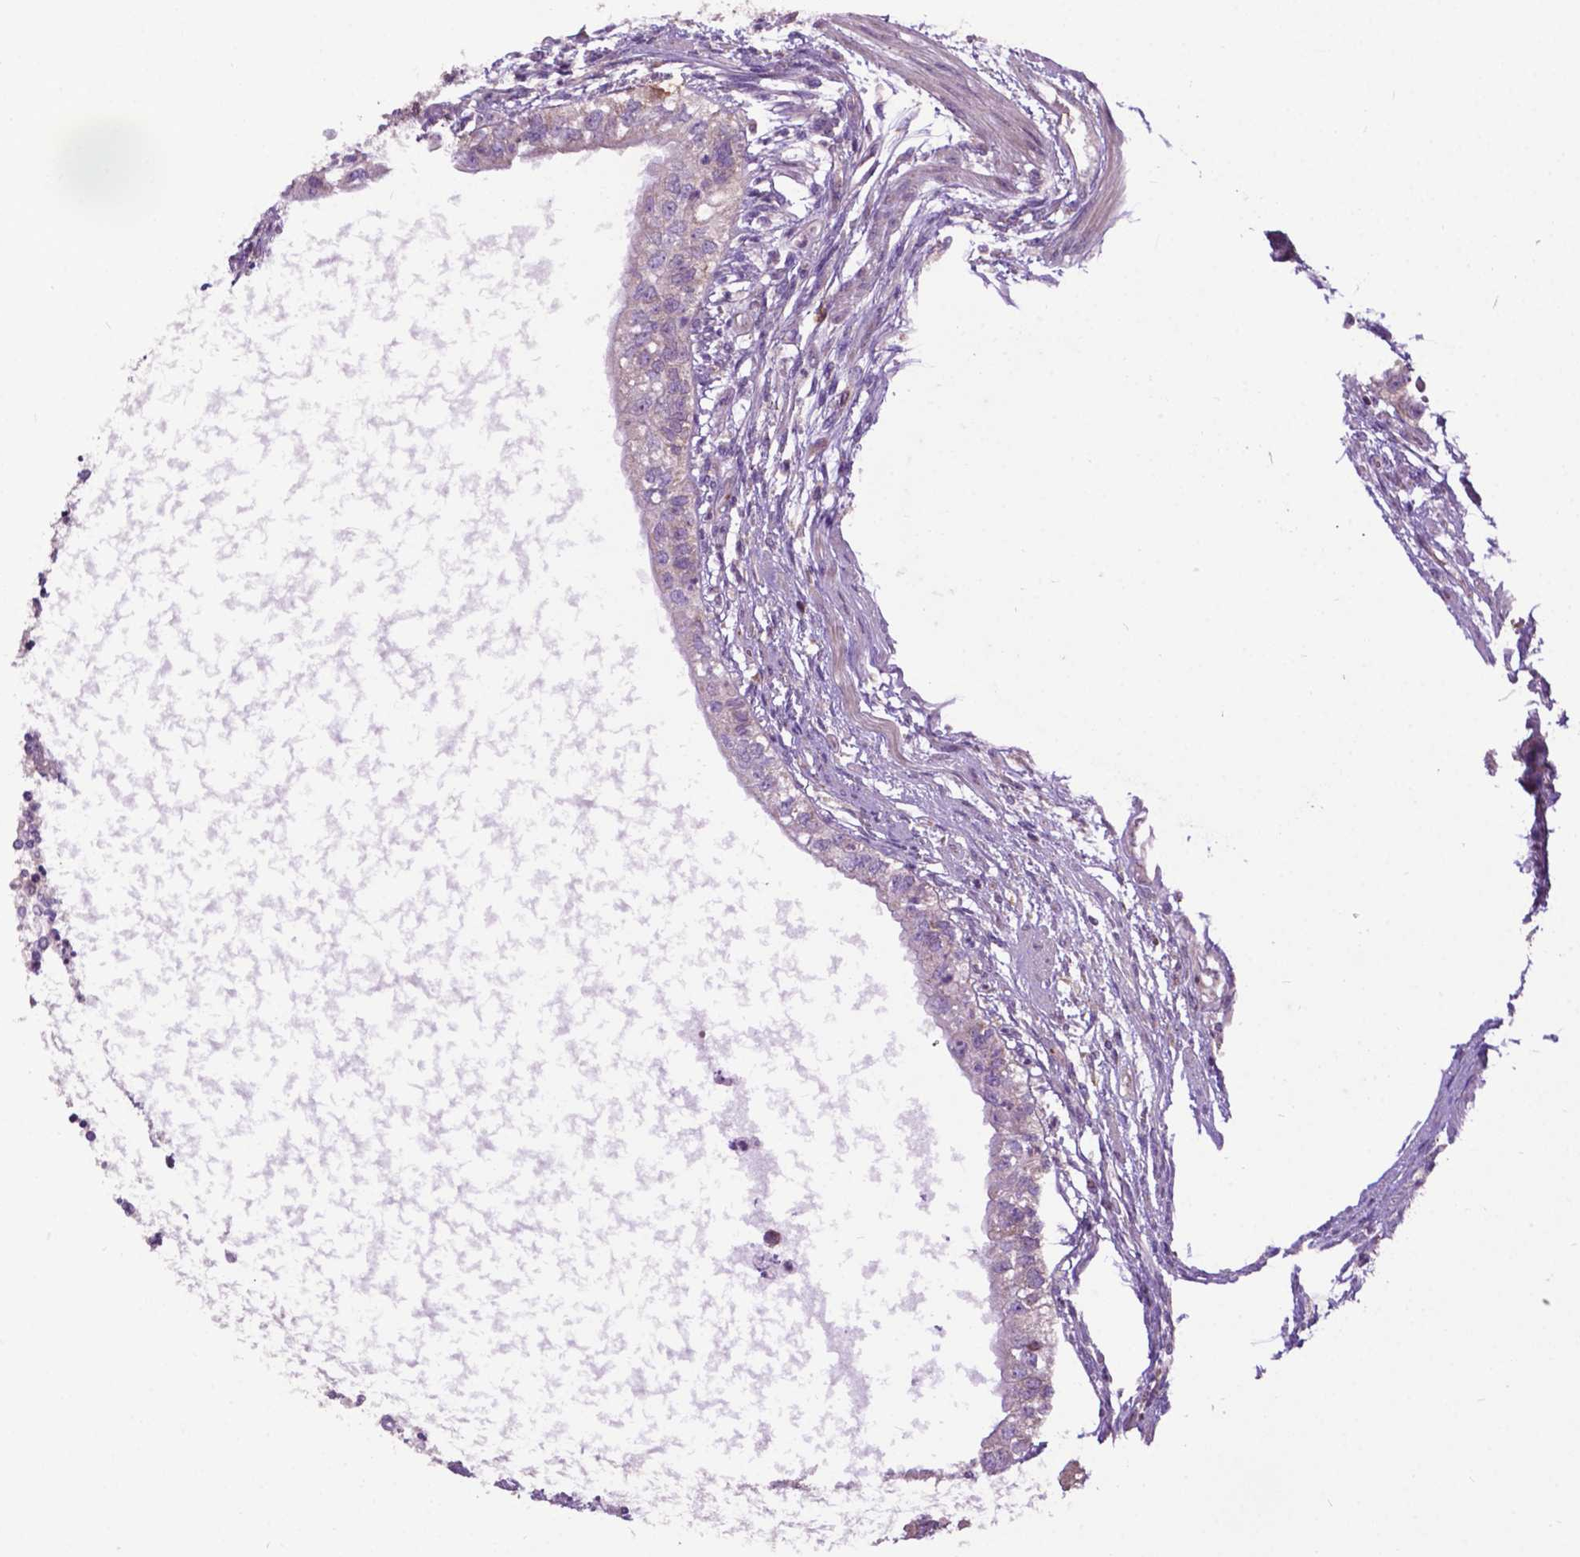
{"staining": {"intensity": "weak", "quantity": "<25%", "location": "cytoplasmic/membranous"}, "tissue": "testis cancer", "cell_type": "Tumor cells", "image_type": "cancer", "snomed": [{"axis": "morphology", "description": "Carcinoma, Embryonal, NOS"}, {"axis": "topography", "description": "Testis"}], "caption": "The photomicrograph displays no significant expression in tumor cells of embryonal carcinoma (testis).", "gene": "SPNS2", "patient": {"sex": "male", "age": 26}}